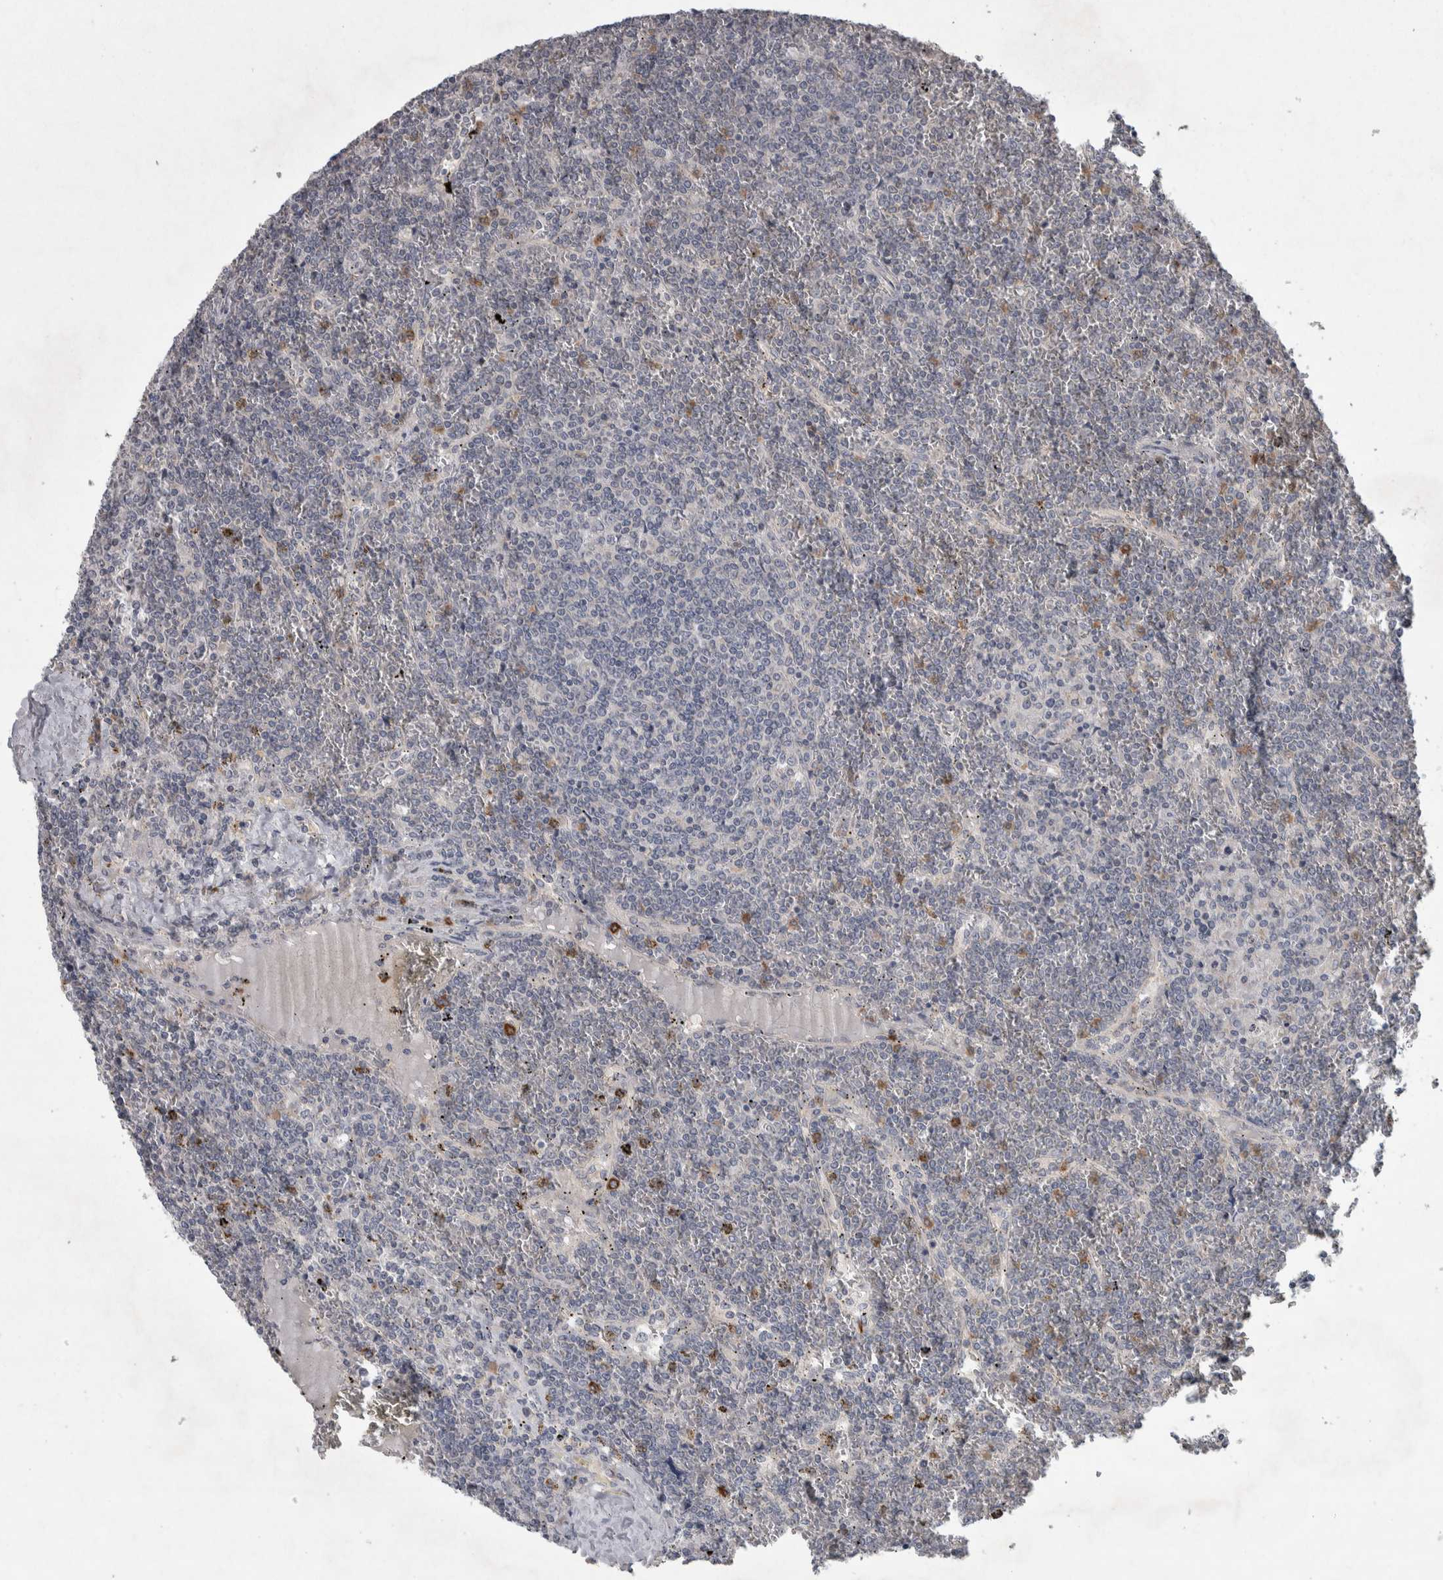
{"staining": {"intensity": "negative", "quantity": "none", "location": "none"}, "tissue": "lymphoma", "cell_type": "Tumor cells", "image_type": "cancer", "snomed": [{"axis": "morphology", "description": "Malignant lymphoma, non-Hodgkin's type, Low grade"}, {"axis": "topography", "description": "Spleen"}], "caption": "Human low-grade malignant lymphoma, non-Hodgkin's type stained for a protein using immunohistochemistry (IHC) shows no expression in tumor cells.", "gene": "SRP68", "patient": {"sex": "female", "age": 19}}